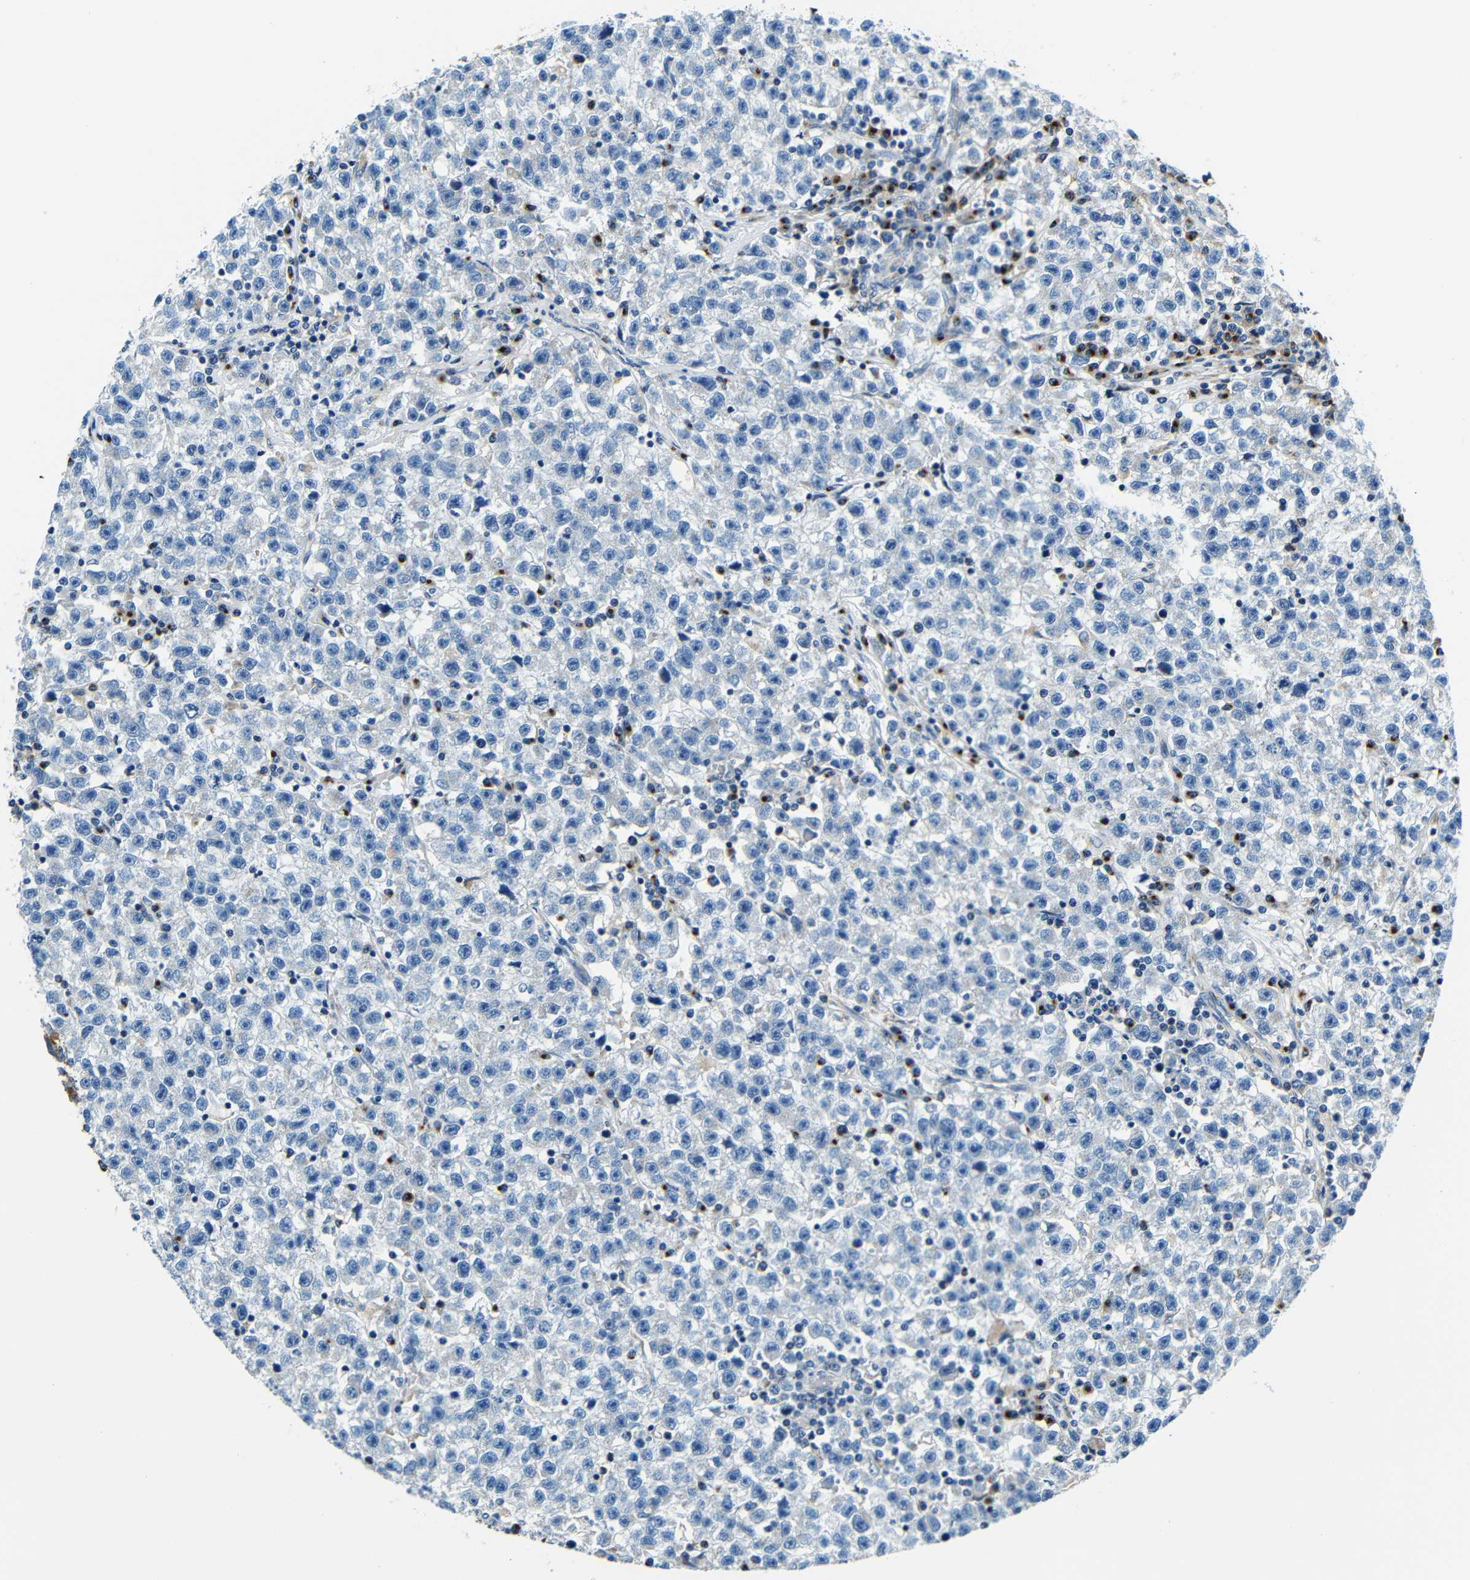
{"staining": {"intensity": "weak", "quantity": "25%-75%", "location": "cytoplasmic/membranous"}, "tissue": "testis cancer", "cell_type": "Tumor cells", "image_type": "cancer", "snomed": [{"axis": "morphology", "description": "Seminoma, NOS"}, {"axis": "topography", "description": "Testis"}], "caption": "Immunohistochemical staining of human testis cancer (seminoma) displays low levels of weak cytoplasmic/membranous protein expression in approximately 25%-75% of tumor cells.", "gene": "USO1", "patient": {"sex": "male", "age": 22}}